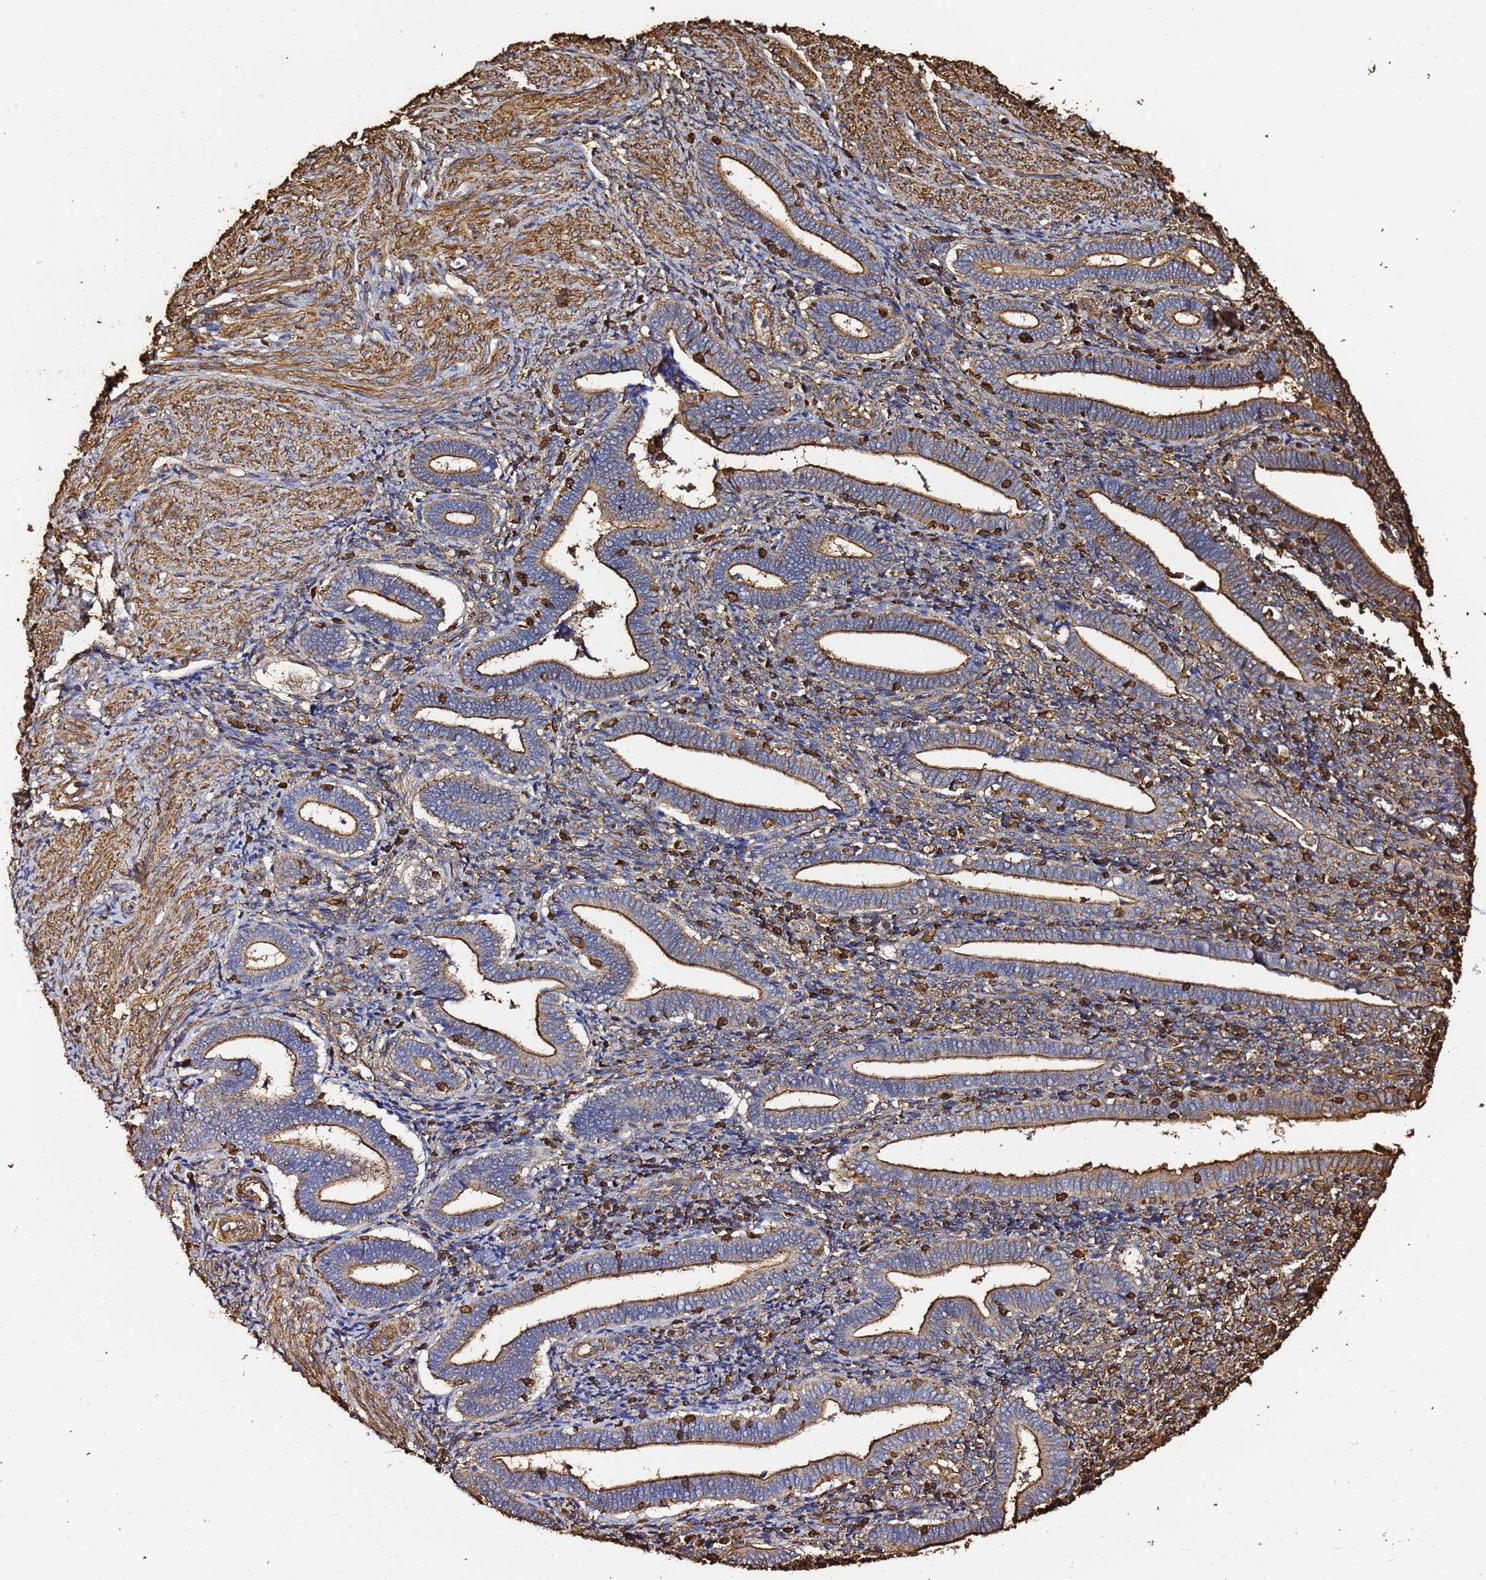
{"staining": {"intensity": "moderate", "quantity": "25%-75%", "location": "cytoplasmic/membranous"}, "tissue": "endometrium", "cell_type": "Cells in endometrial stroma", "image_type": "normal", "snomed": [{"axis": "morphology", "description": "Normal tissue, NOS"}, {"axis": "topography", "description": "Other"}, {"axis": "topography", "description": "Endometrium"}], "caption": "Moderate cytoplasmic/membranous protein expression is appreciated in about 25%-75% of cells in endometrial stroma in endometrium. The staining is performed using DAB (3,3'-diaminobenzidine) brown chromogen to label protein expression. The nuclei are counter-stained blue using hematoxylin.", "gene": "ACTA1", "patient": {"sex": "female", "age": 44}}